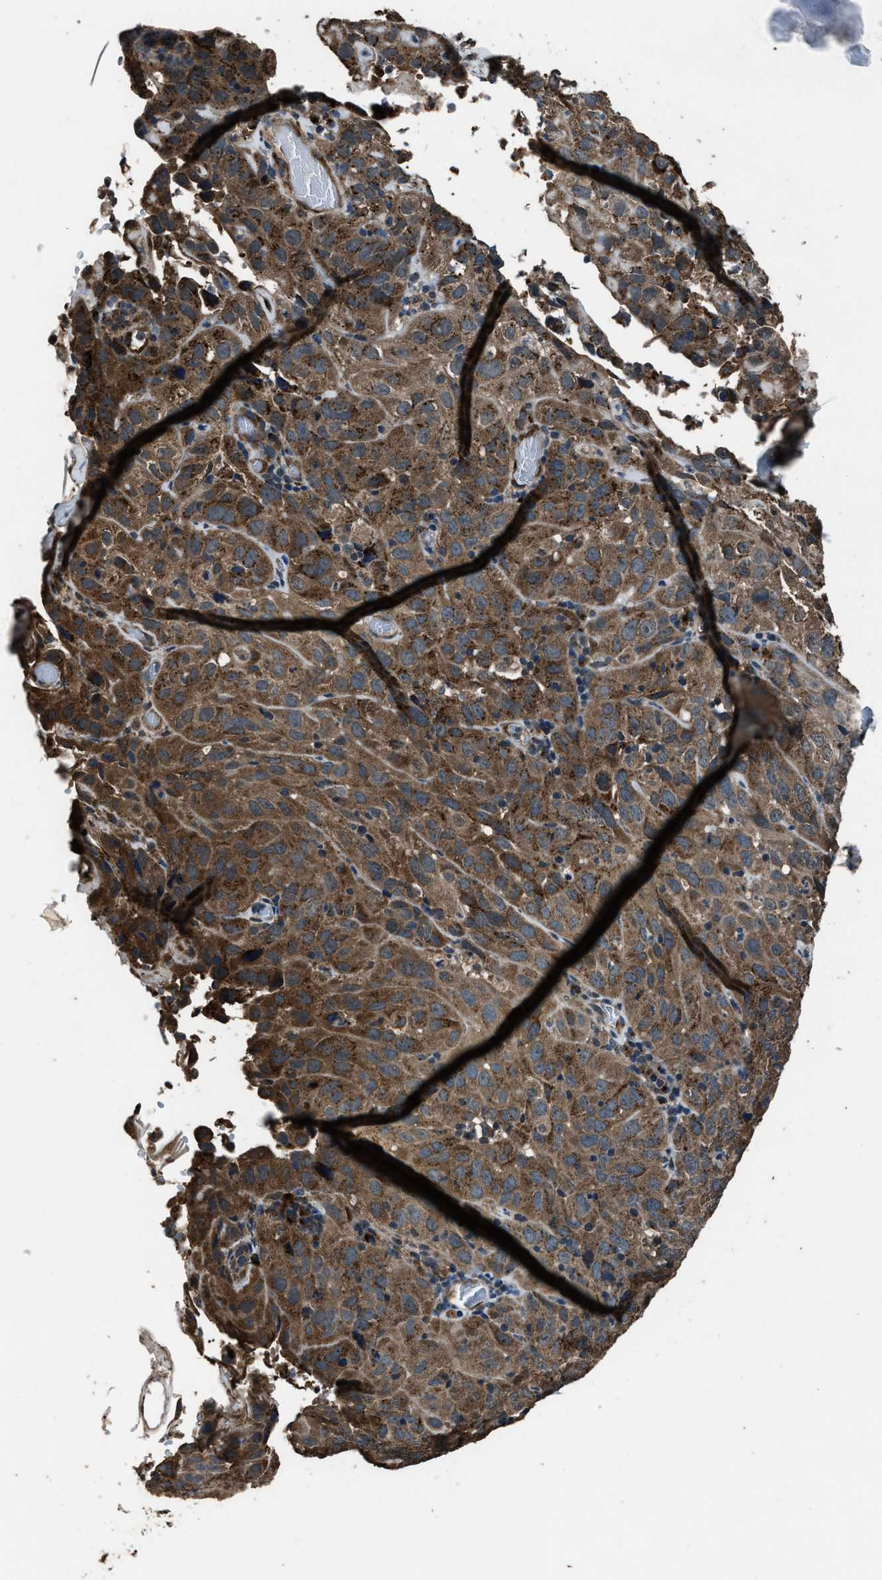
{"staining": {"intensity": "moderate", "quantity": ">75%", "location": "cytoplasmic/membranous"}, "tissue": "cervical cancer", "cell_type": "Tumor cells", "image_type": "cancer", "snomed": [{"axis": "morphology", "description": "Squamous cell carcinoma, NOS"}, {"axis": "topography", "description": "Cervix"}], "caption": "Cervical cancer was stained to show a protein in brown. There is medium levels of moderate cytoplasmic/membranous expression in about >75% of tumor cells.", "gene": "SLC38A10", "patient": {"sex": "female", "age": 32}}